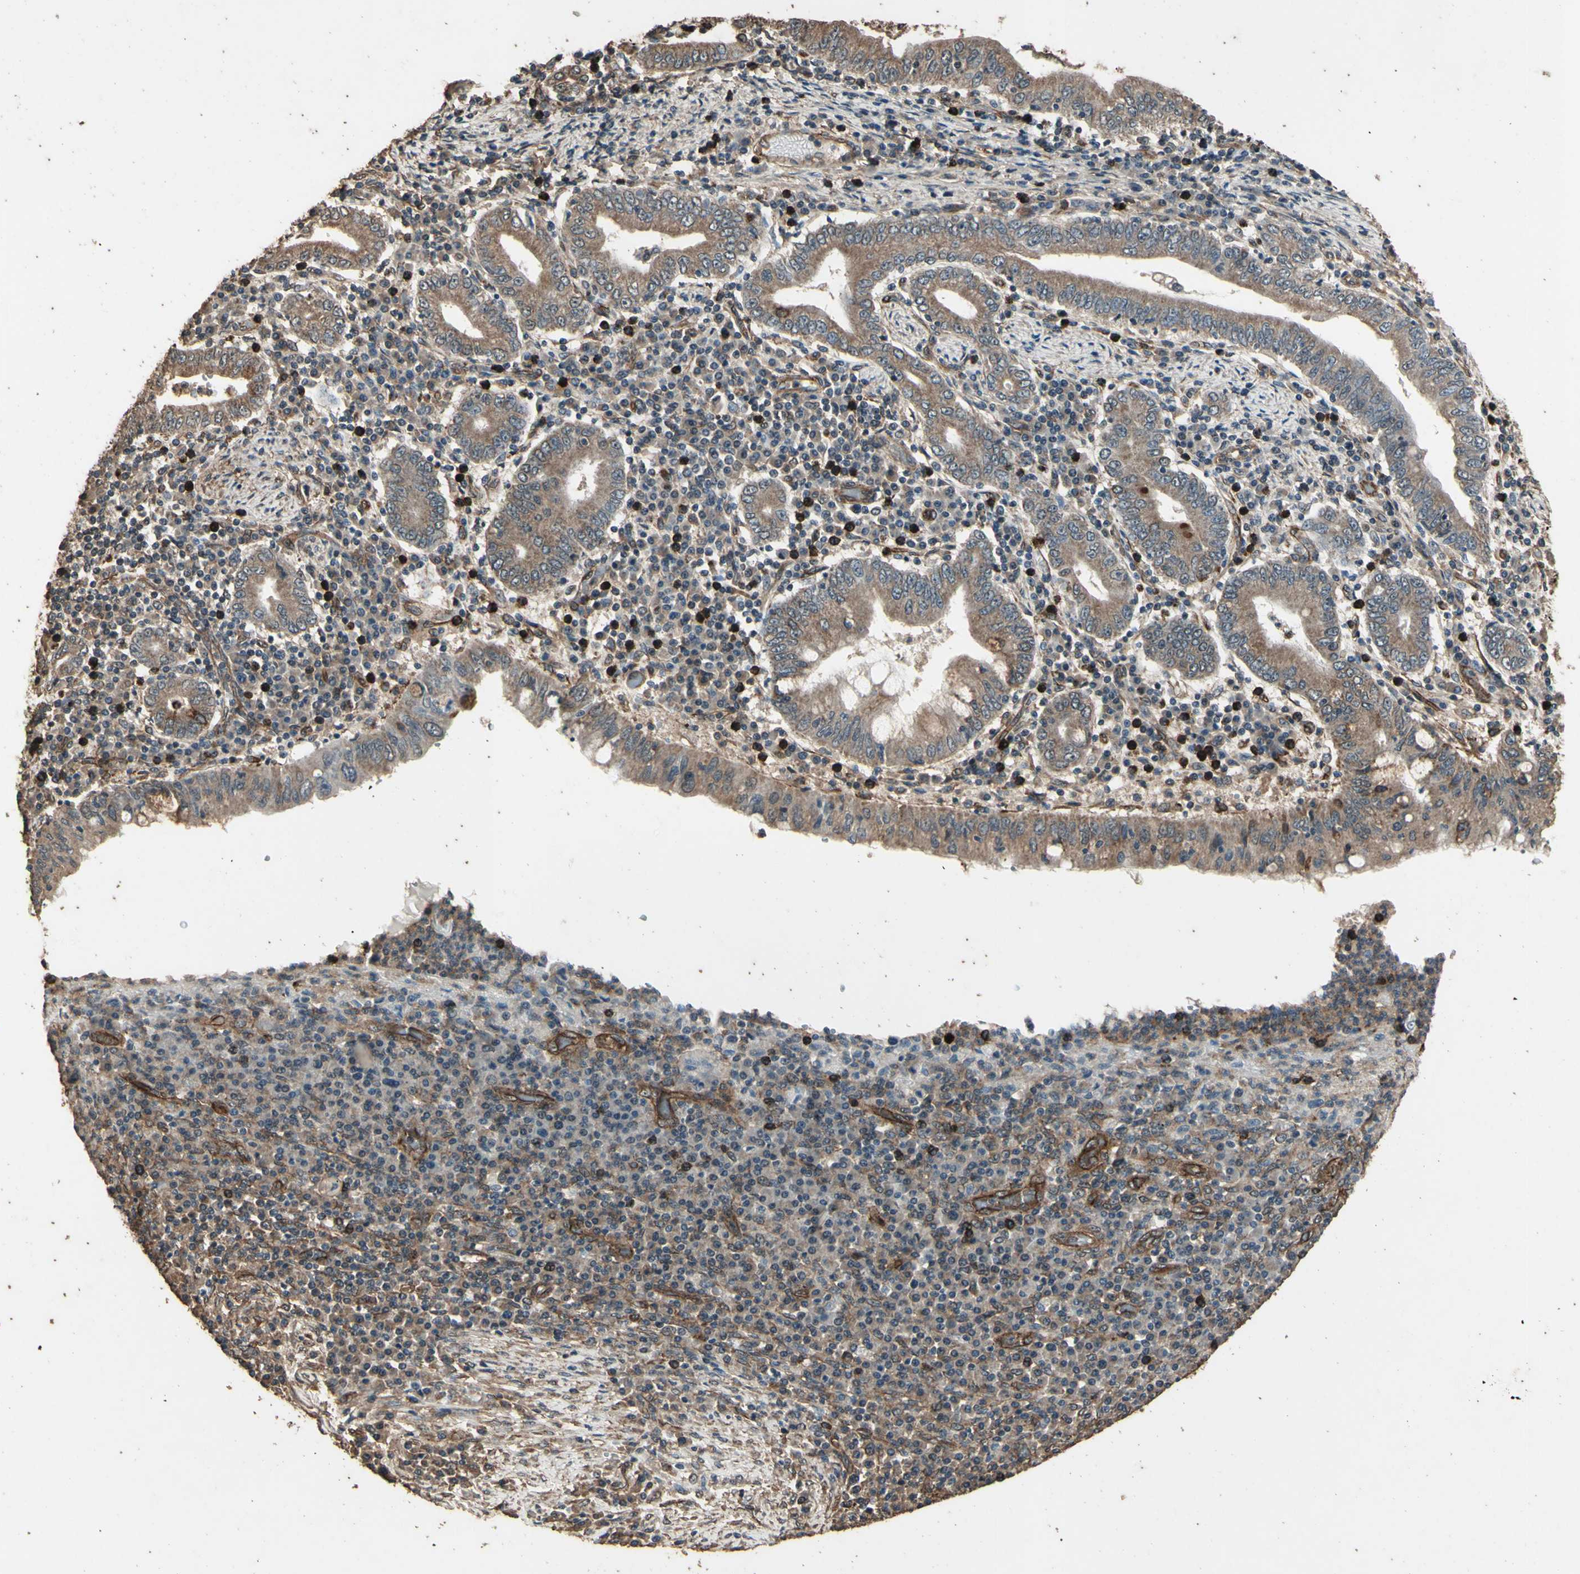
{"staining": {"intensity": "moderate", "quantity": ">75%", "location": "cytoplasmic/membranous"}, "tissue": "stomach cancer", "cell_type": "Tumor cells", "image_type": "cancer", "snomed": [{"axis": "morphology", "description": "Normal tissue, NOS"}, {"axis": "morphology", "description": "Adenocarcinoma, NOS"}, {"axis": "topography", "description": "Esophagus"}, {"axis": "topography", "description": "Stomach, upper"}, {"axis": "topography", "description": "Peripheral nerve tissue"}], "caption": "Protein expression analysis of stomach adenocarcinoma exhibits moderate cytoplasmic/membranous positivity in about >75% of tumor cells.", "gene": "TSPO", "patient": {"sex": "male", "age": 62}}